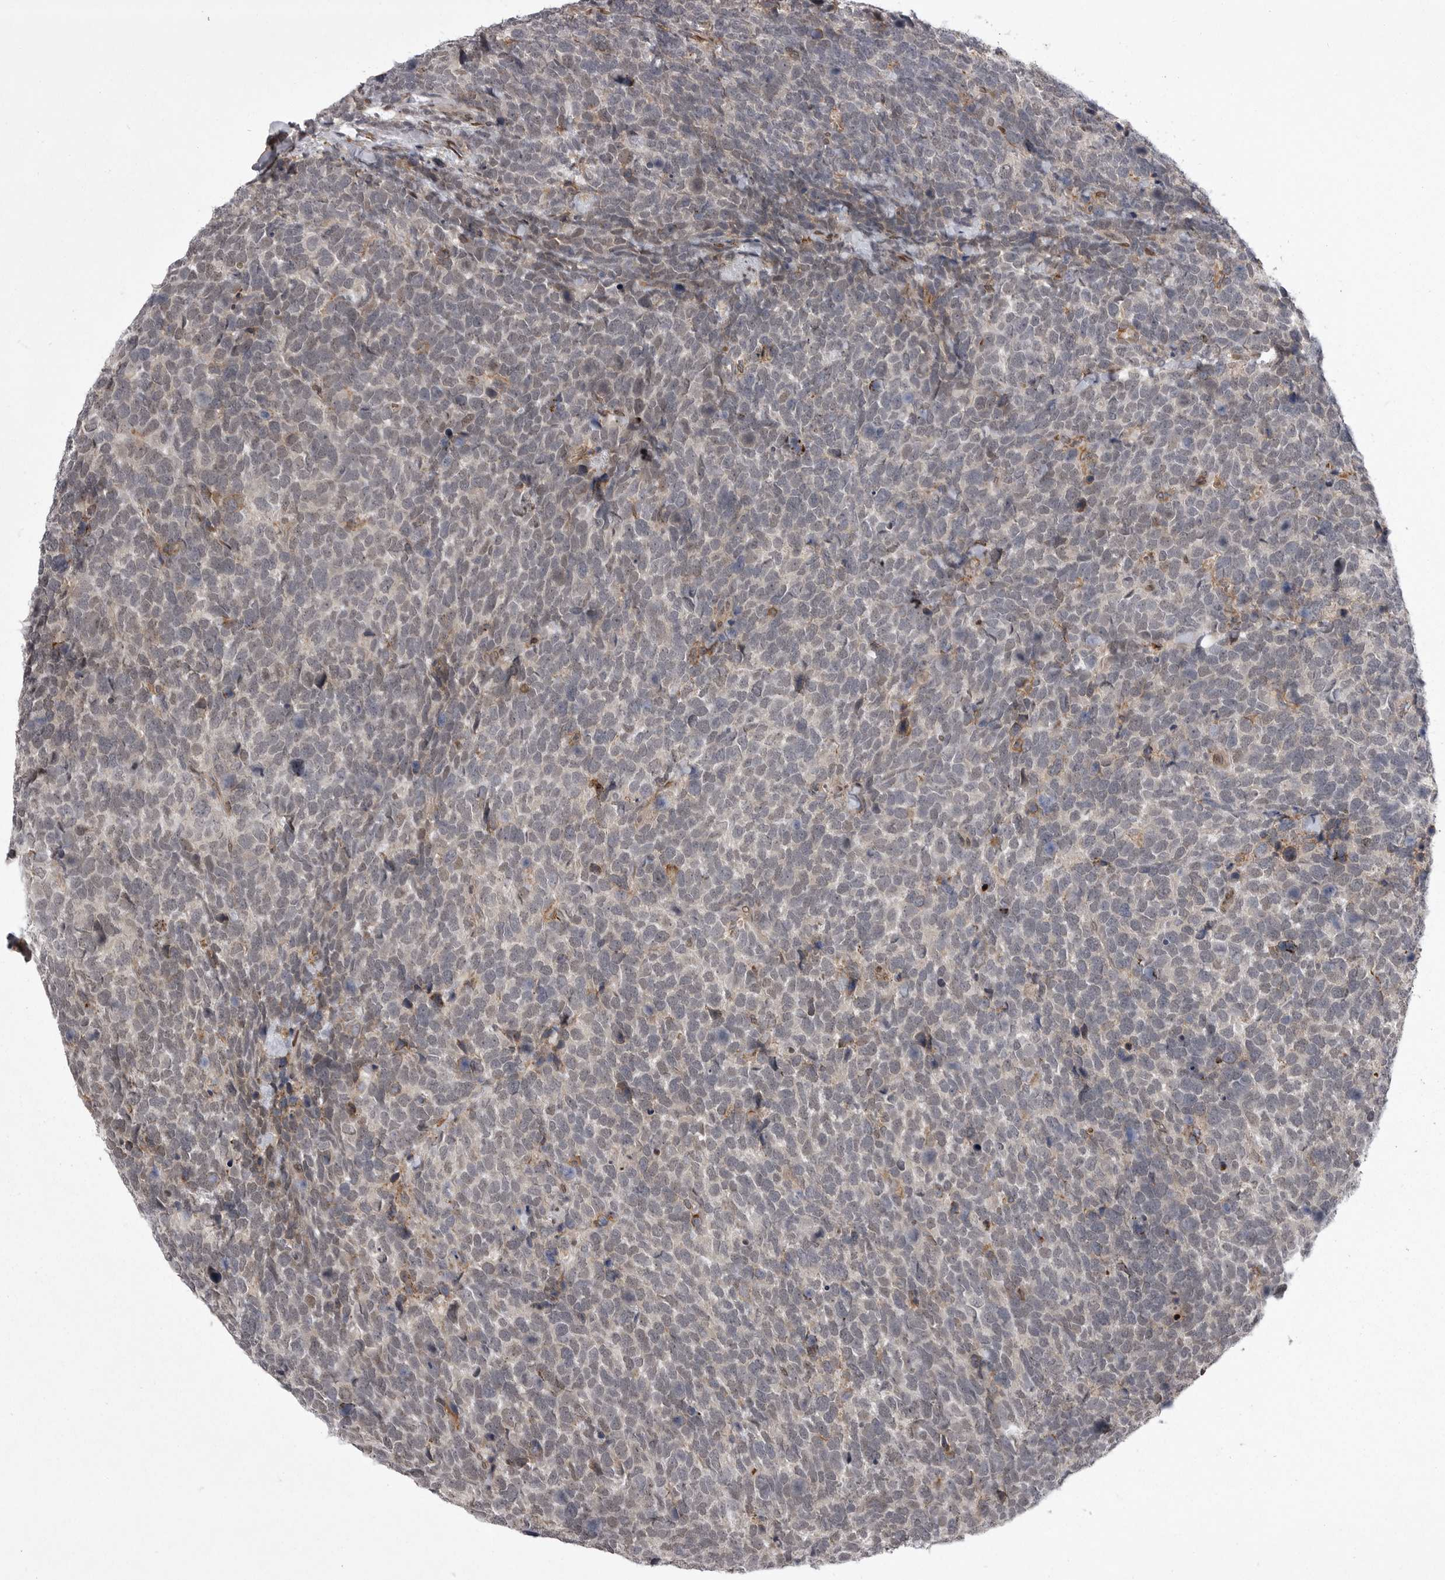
{"staining": {"intensity": "negative", "quantity": "none", "location": "none"}, "tissue": "urothelial cancer", "cell_type": "Tumor cells", "image_type": "cancer", "snomed": [{"axis": "morphology", "description": "Urothelial carcinoma, High grade"}, {"axis": "topography", "description": "Urinary bladder"}], "caption": "Tumor cells show no significant positivity in urothelial carcinoma (high-grade).", "gene": "ABL1", "patient": {"sex": "female", "age": 82}}